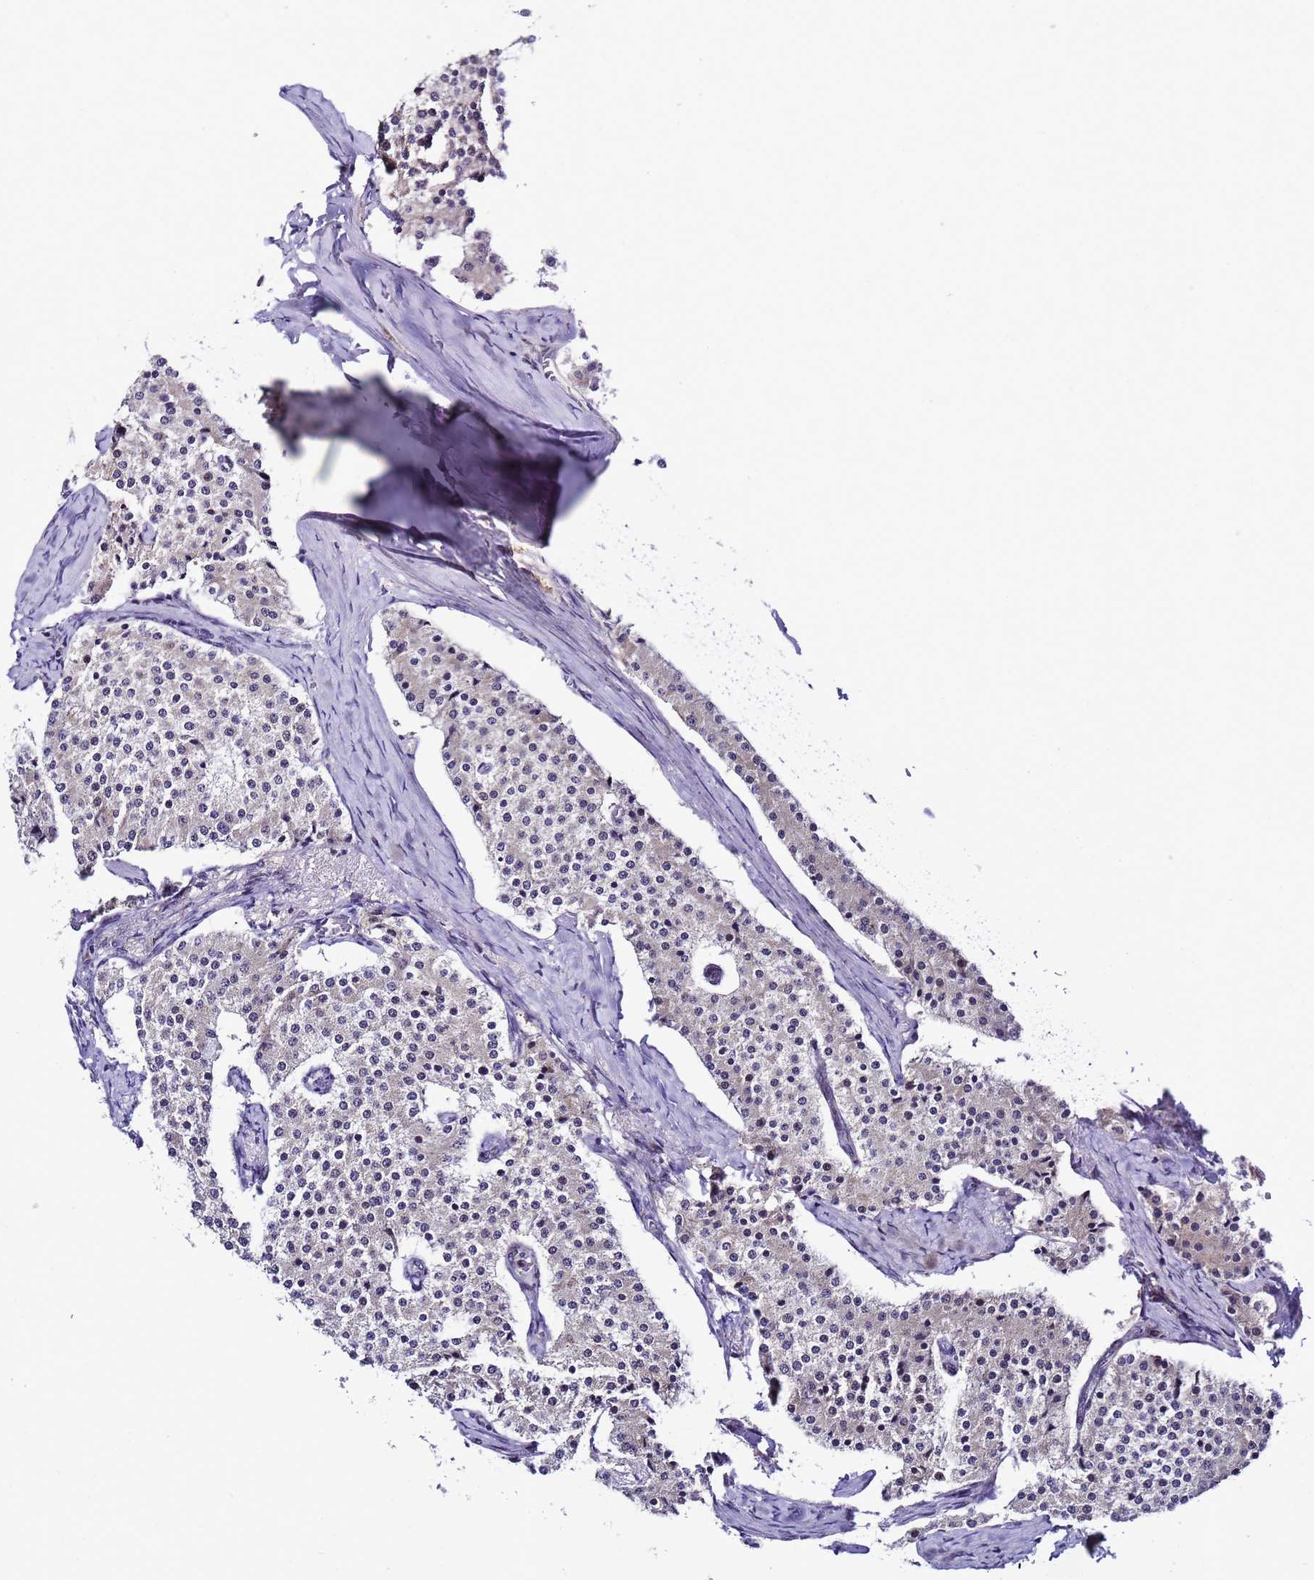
{"staining": {"intensity": "negative", "quantity": "none", "location": "none"}, "tissue": "carcinoid", "cell_type": "Tumor cells", "image_type": "cancer", "snomed": [{"axis": "morphology", "description": "Carcinoid, malignant, NOS"}, {"axis": "topography", "description": "Colon"}], "caption": "There is no significant staining in tumor cells of carcinoid.", "gene": "C19orf47", "patient": {"sex": "female", "age": 52}}